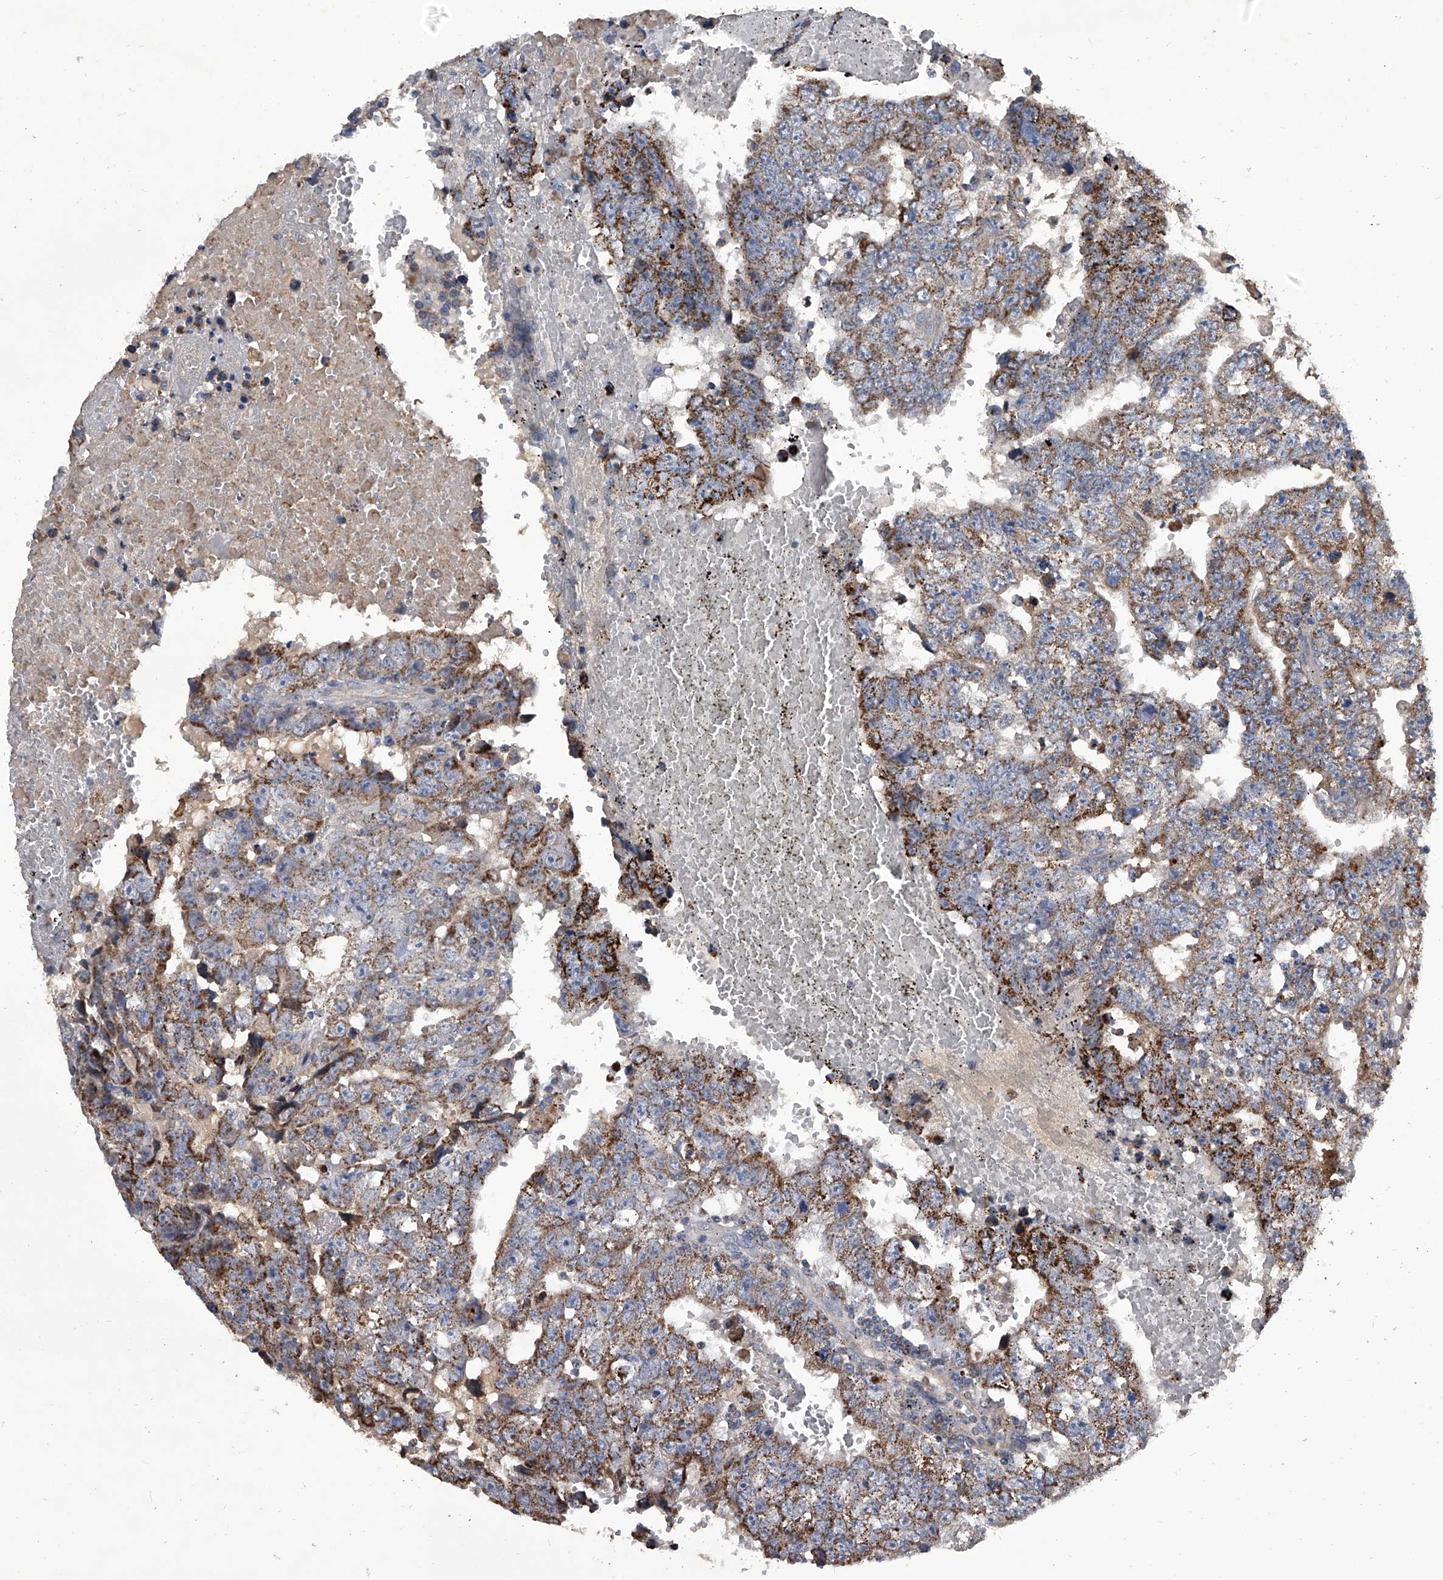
{"staining": {"intensity": "moderate", "quantity": ">75%", "location": "cytoplasmic/membranous"}, "tissue": "testis cancer", "cell_type": "Tumor cells", "image_type": "cancer", "snomed": [{"axis": "morphology", "description": "Carcinoma, Embryonal, NOS"}, {"axis": "topography", "description": "Testis"}], "caption": "Testis embryonal carcinoma stained with a brown dye shows moderate cytoplasmic/membranous positive positivity in approximately >75% of tumor cells.", "gene": "NRP1", "patient": {"sex": "male", "age": 25}}